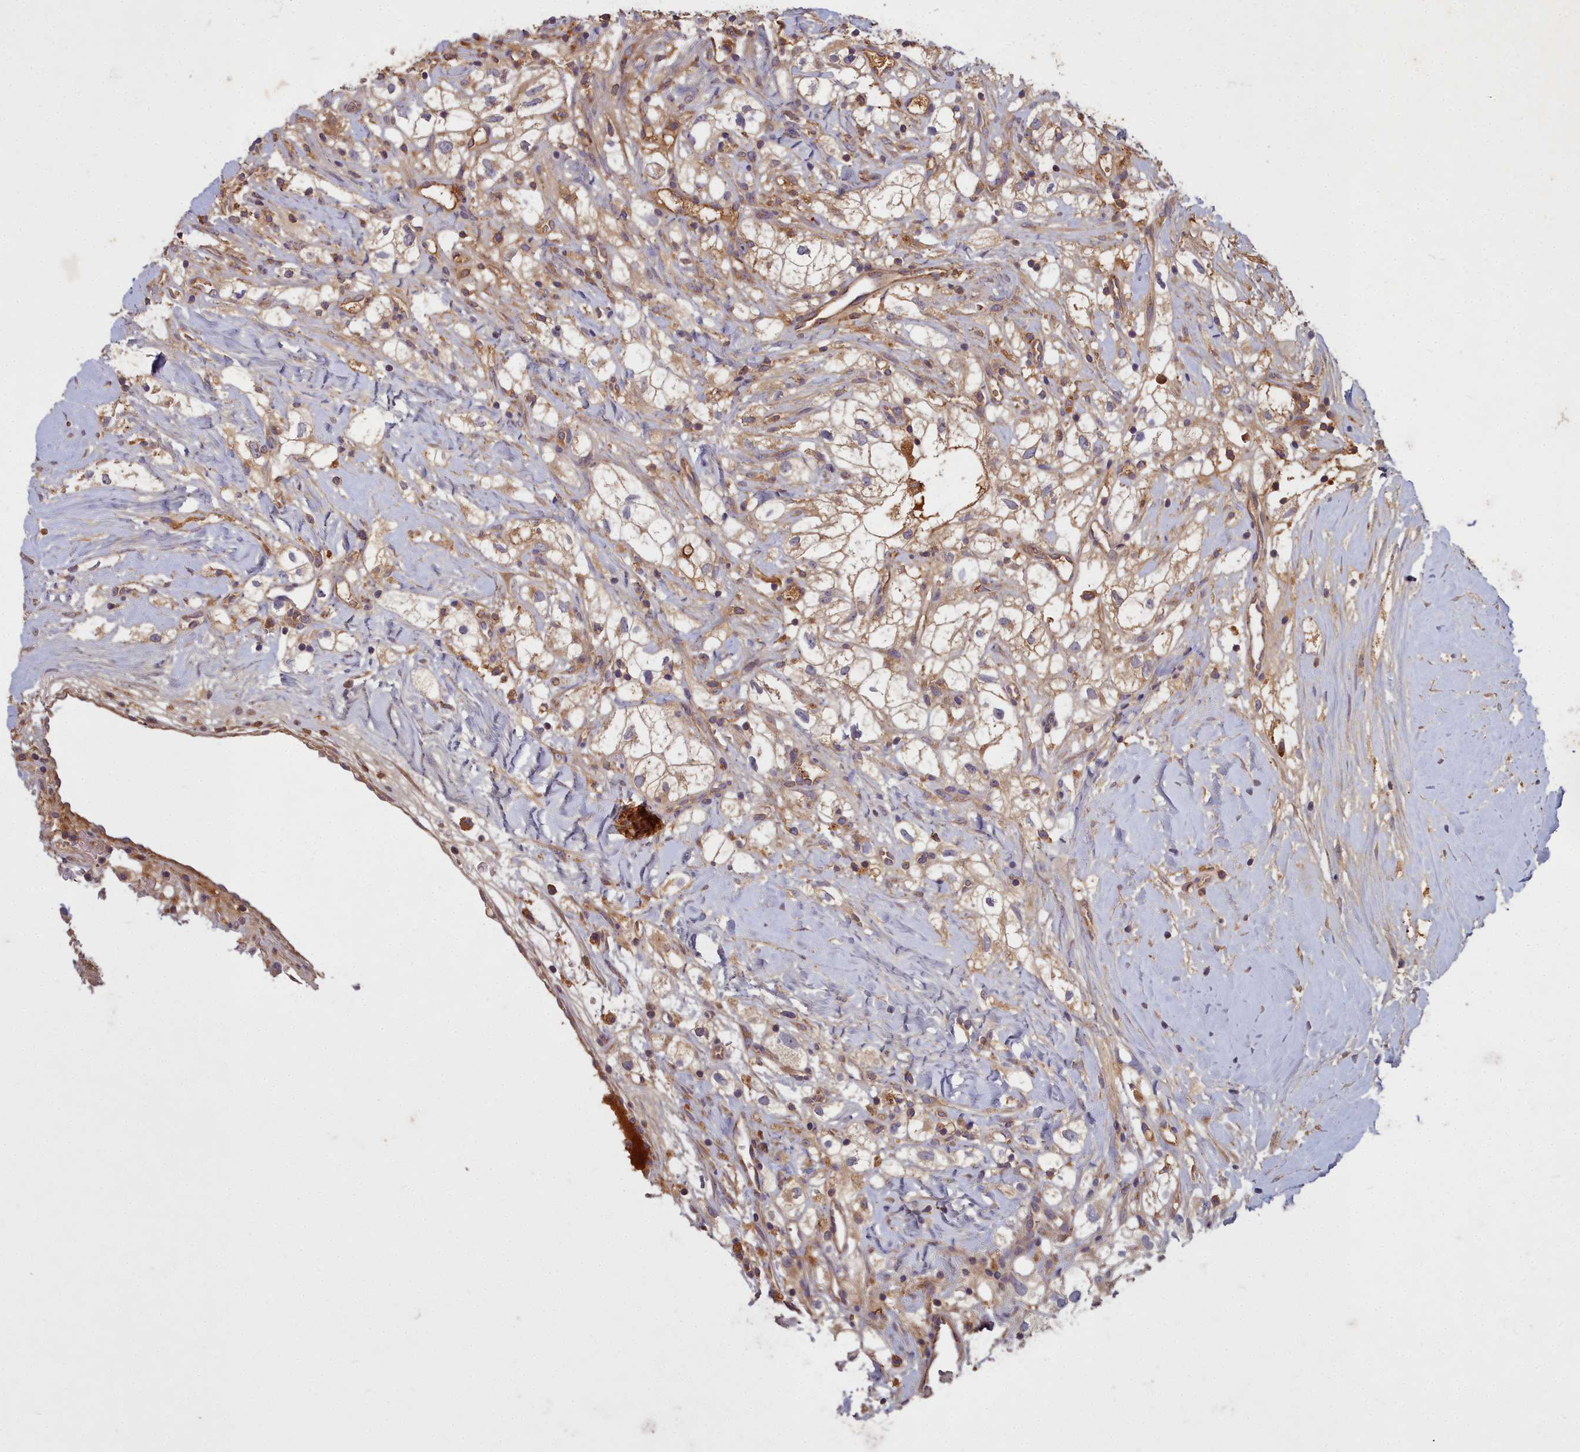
{"staining": {"intensity": "moderate", "quantity": "25%-75%", "location": "cytoplasmic/membranous"}, "tissue": "renal cancer", "cell_type": "Tumor cells", "image_type": "cancer", "snomed": [{"axis": "morphology", "description": "Adenocarcinoma, NOS"}, {"axis": "topography", "description": "Kidney"}], "caption": "Approximately 25%-75% of tumor cells in human renal cancer show moderate cytoplasmic/membranous protein positivity as visualized by brown immunohistochemical staining.", "gene": "CCDC167", "patient": {"sex": "male", "age": 59}}